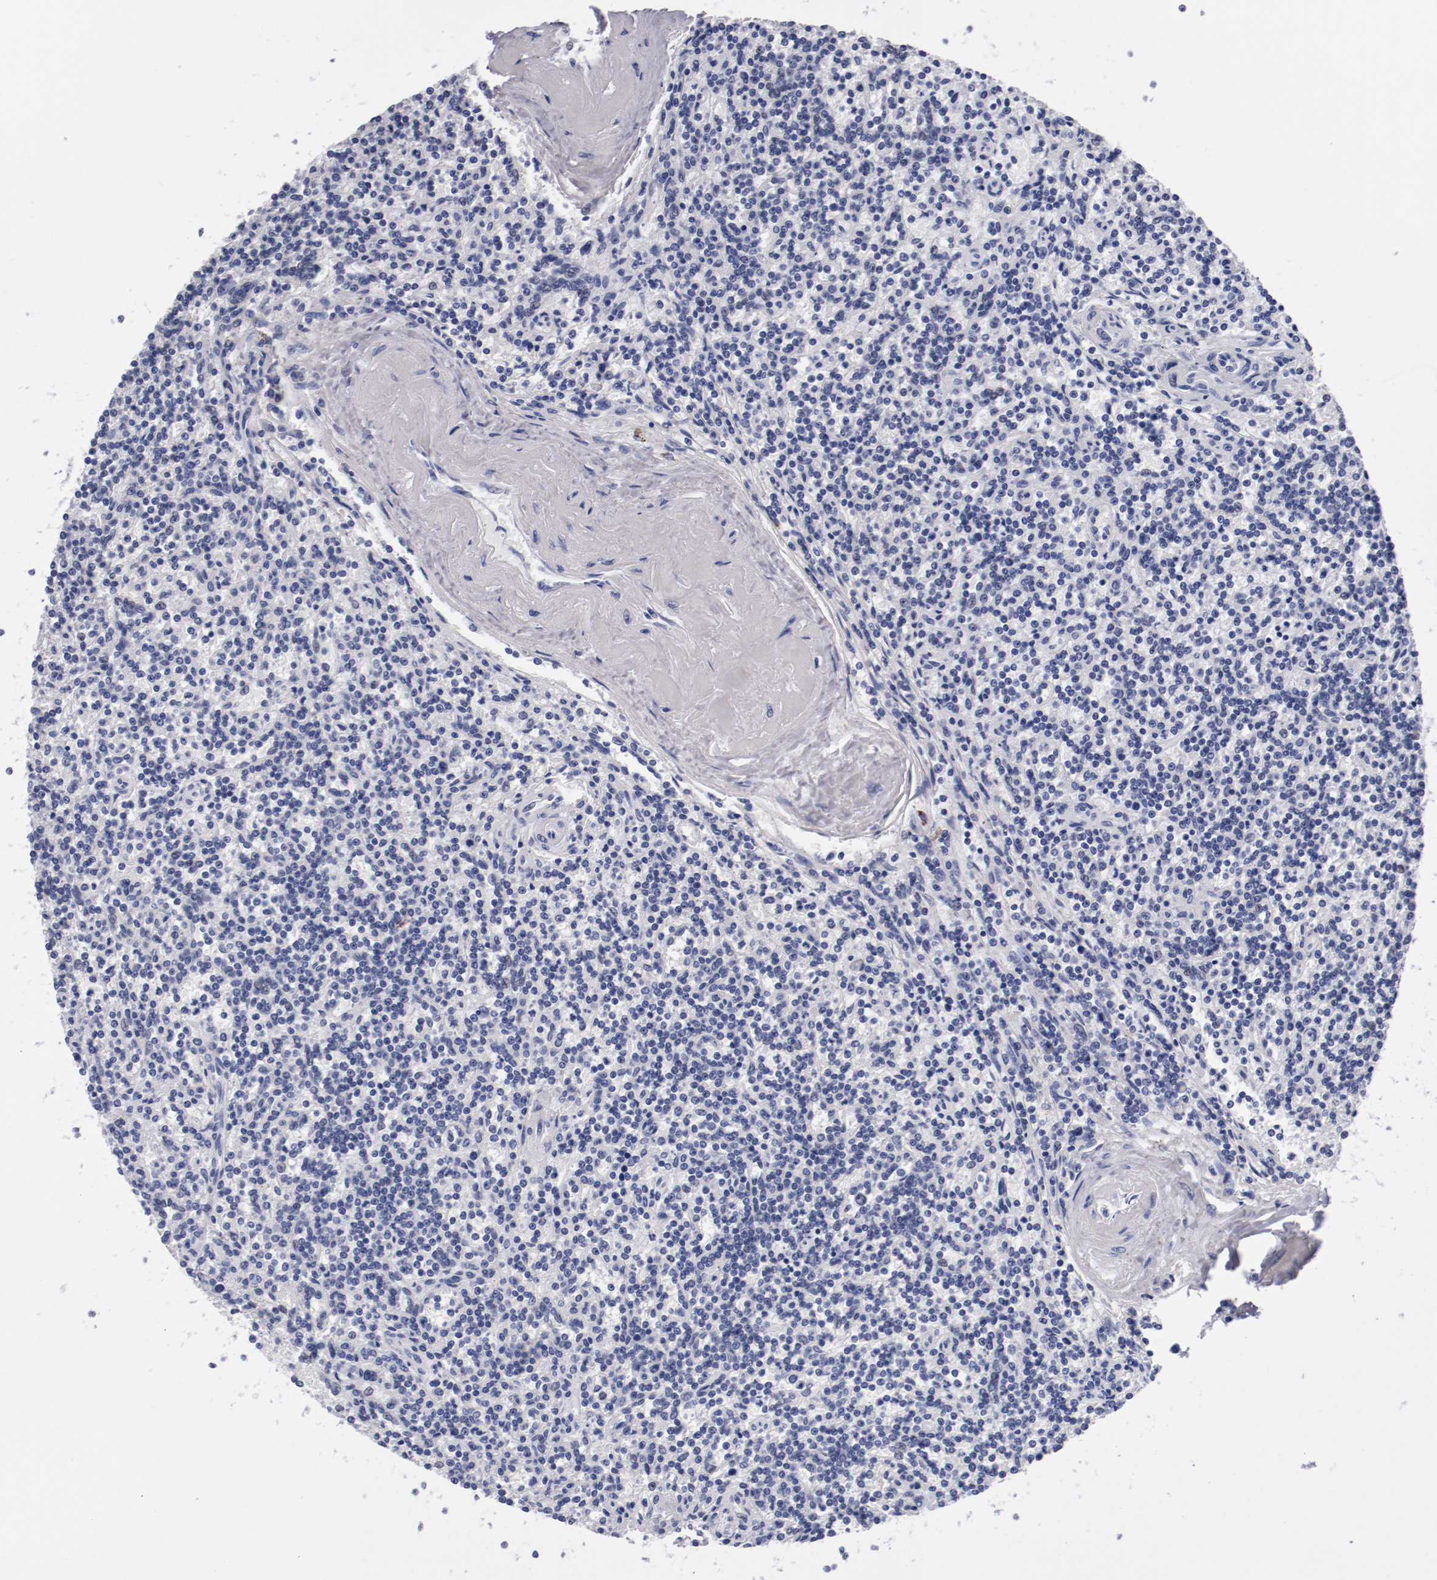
{"staining": {"intensity": "negative", "quantity": "none", "location": "none"}, "tissue": "lymphoma", "cell_type": "Tumor cells", "image_type": "cancer", "snomed": [{"axis": "morphology", "description": "Malignant lymphoma, non-Hodgkin's type, Low grade"}, {"axis": "topography", "description": "Spleen"}], "caption": "Malignant lymphoma, non-Hodgkin's type (low-grade) was stained to show a protein in brown. There is no significant expression in tumor cells.", "gene": "HNF1B", "patient": {"sex": "male", "age": 73}}